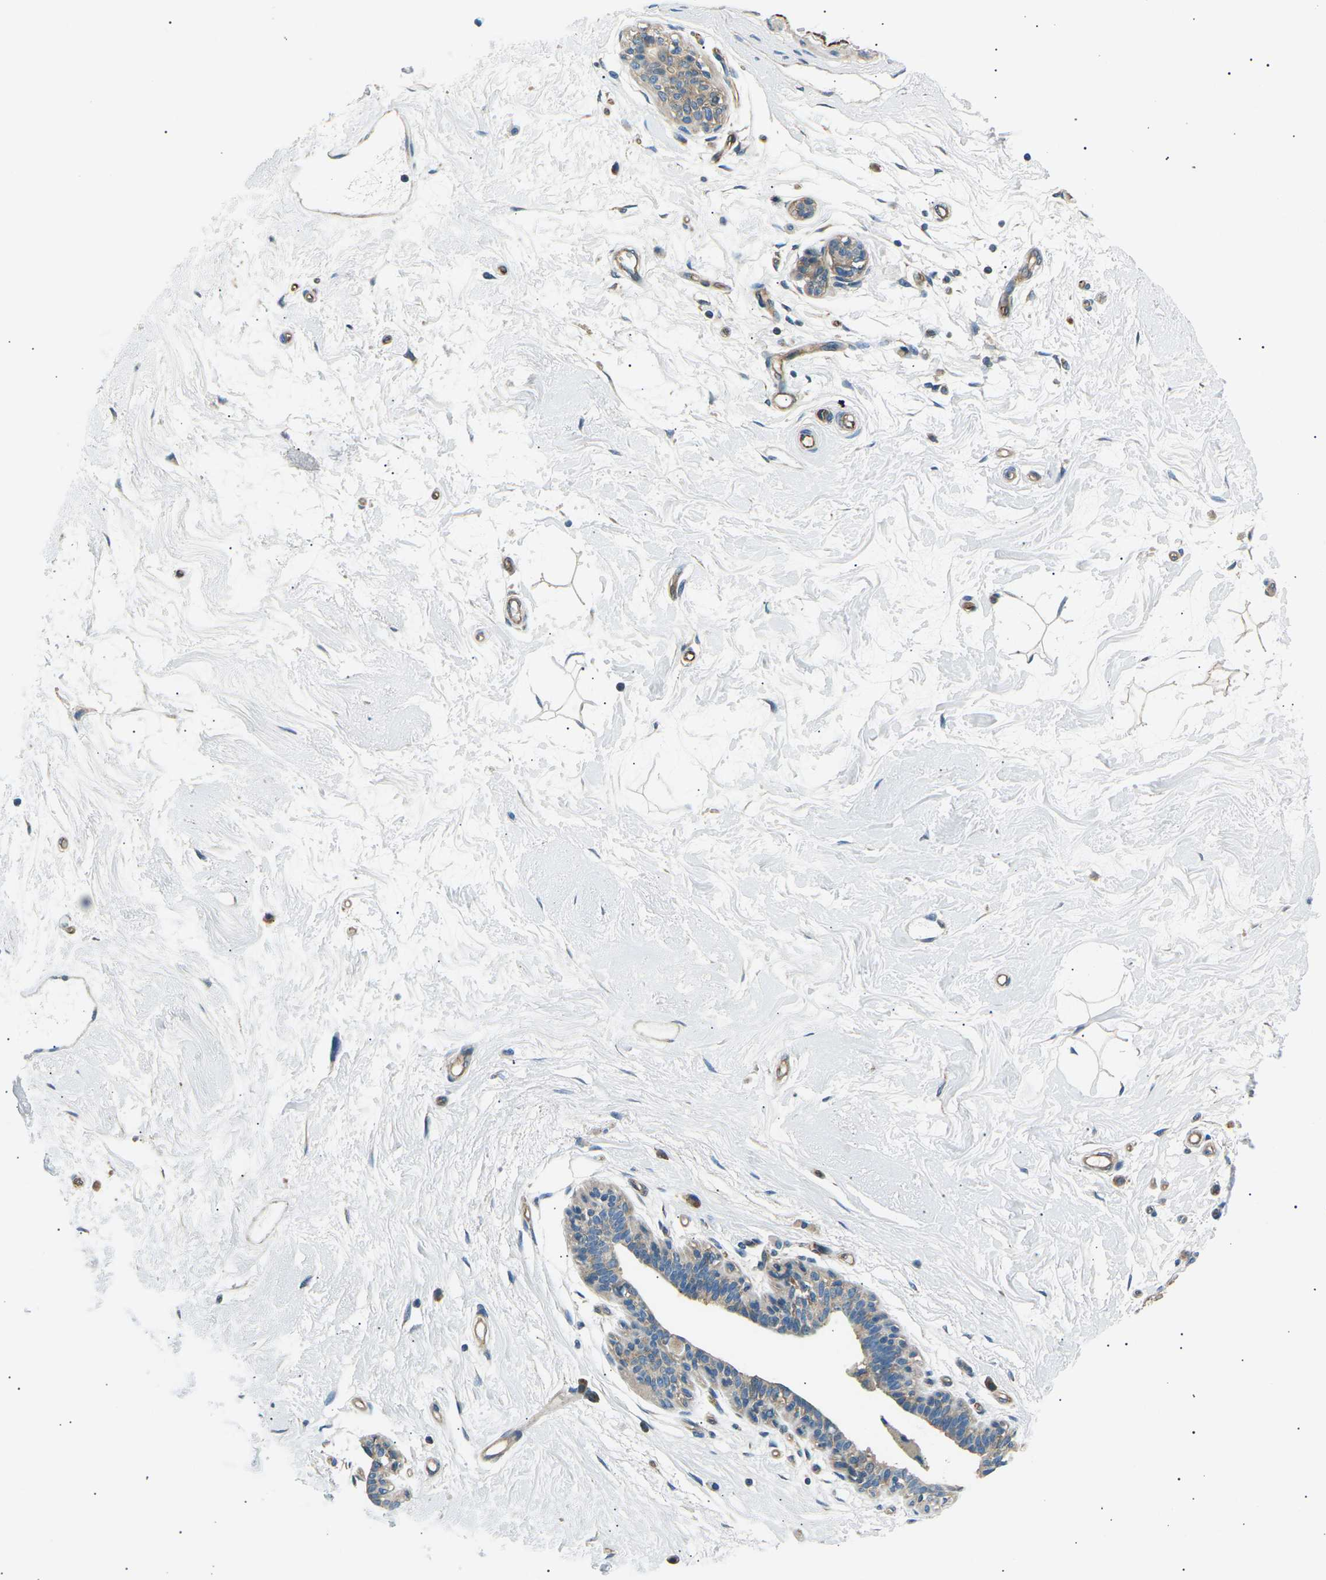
{"staining": {"intensity": "negative", "quantity": "none", "location": "none"}, "tissue": "breast", "cell_type": "Adipocytes", "image_type": "normal", "snomed": [{"axis": "morphology", "description": "Normal tissue, NOS"}, {"axis": "morphology", "description": "Lobular carcinoma"}, {"axis": "topography", "description": "Breast"}], "caption": "DAB immunohistochemical staining of unremarkable human breast reveals no significant expression in adipocytes.", "gene": "SLK", "patient": {"sex": "female", "age": 59}}